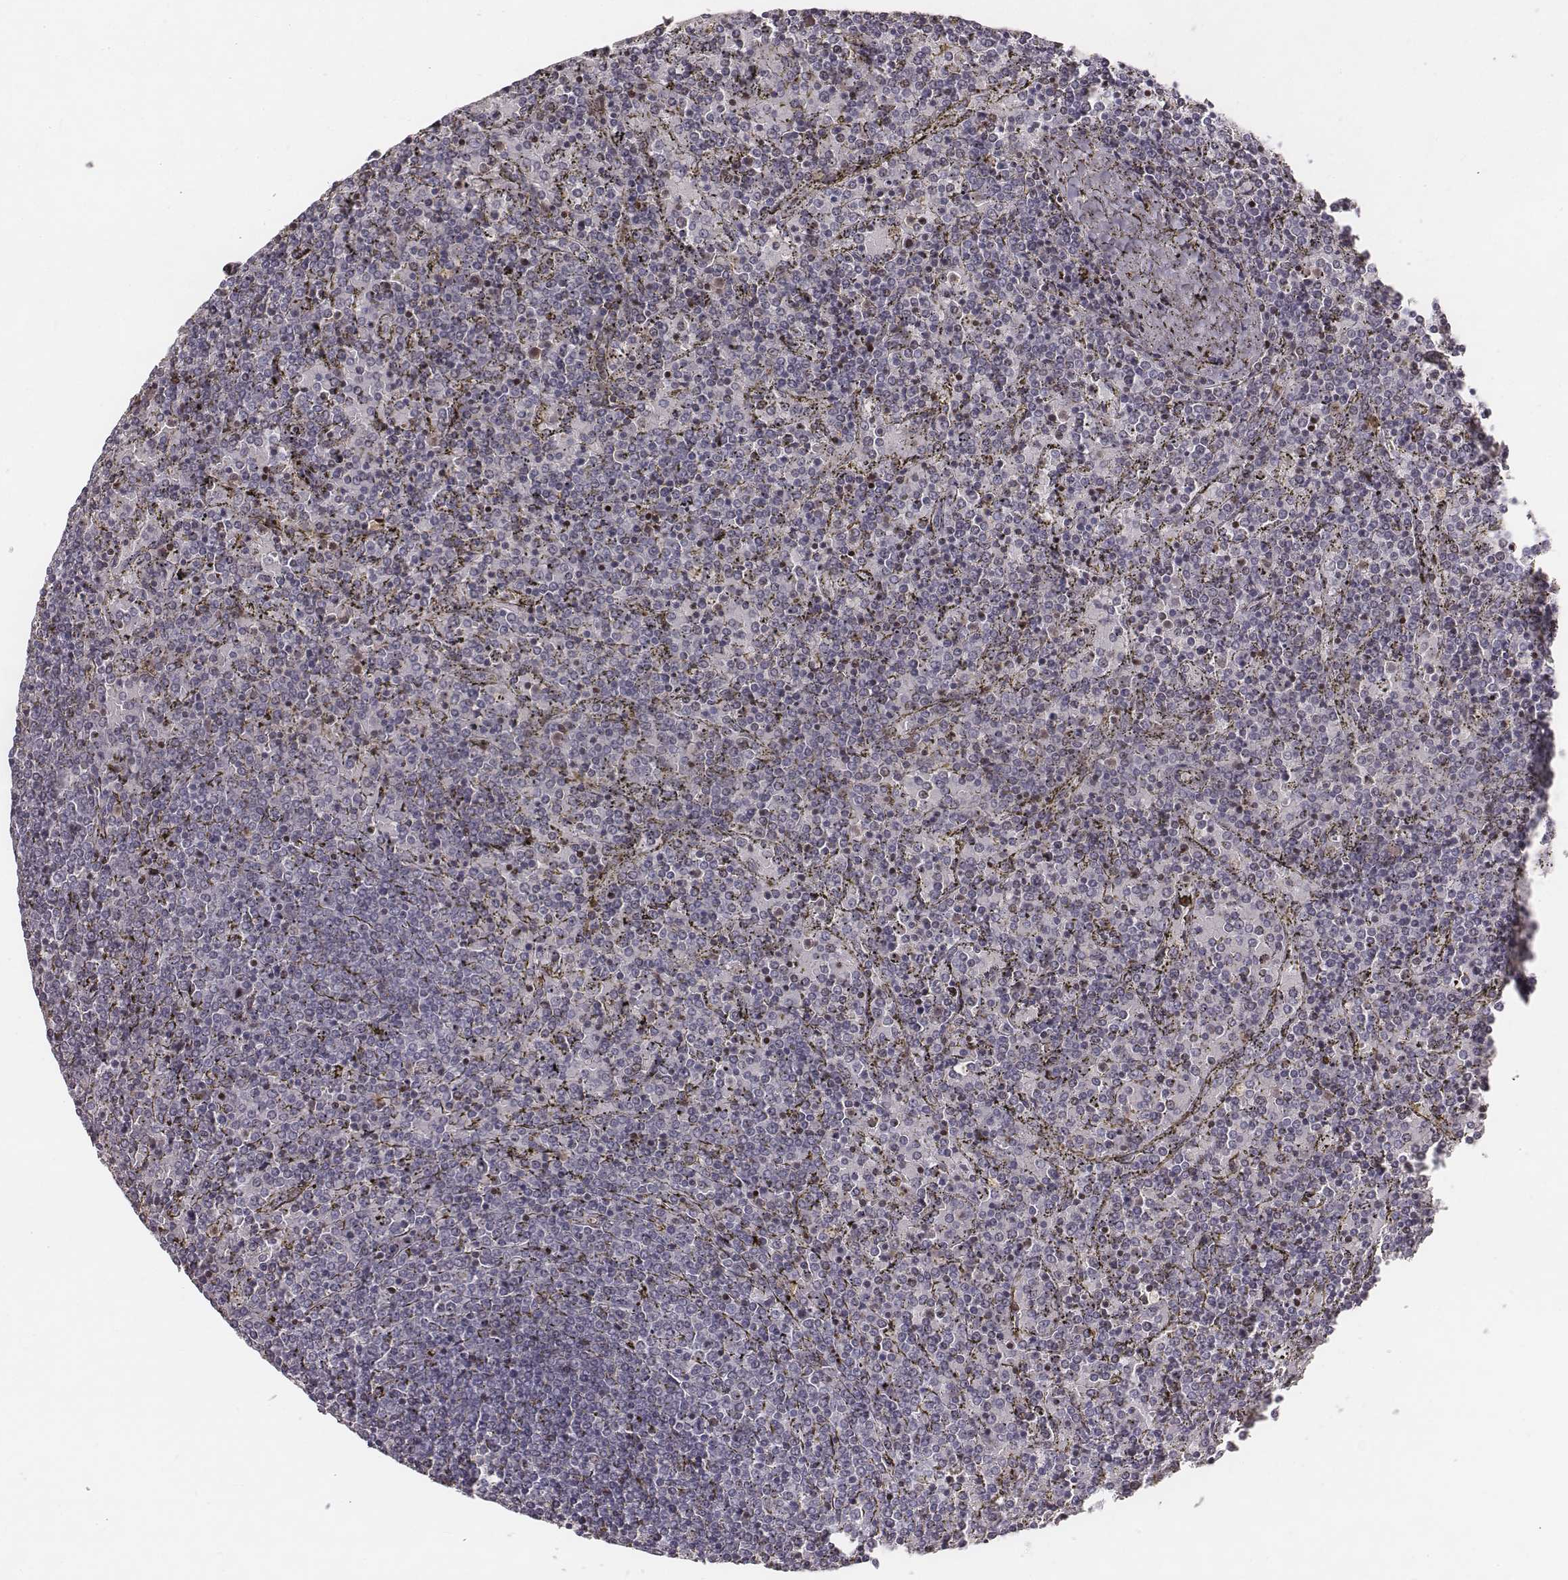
{"staining": {"intensity": "negative", "quantity": "none", "location": "none"}, "tissue": "lymphoma", "cell_type": "Tumor cells", "image_type": "cancer", "snomed": [{"axis": "morphology", "description": "Malignant lymphoma, non-Hodgkin's type, Low grade"}, {"axis": "topography", "description": "Spleen"}], "caption": "Tumor cells are negative for brown protein staining in malignant lymphoma, non-Hodgkin's type (low-grade).", "gene": "NDC1", "patient": {"sex": "female", "age": 77}}